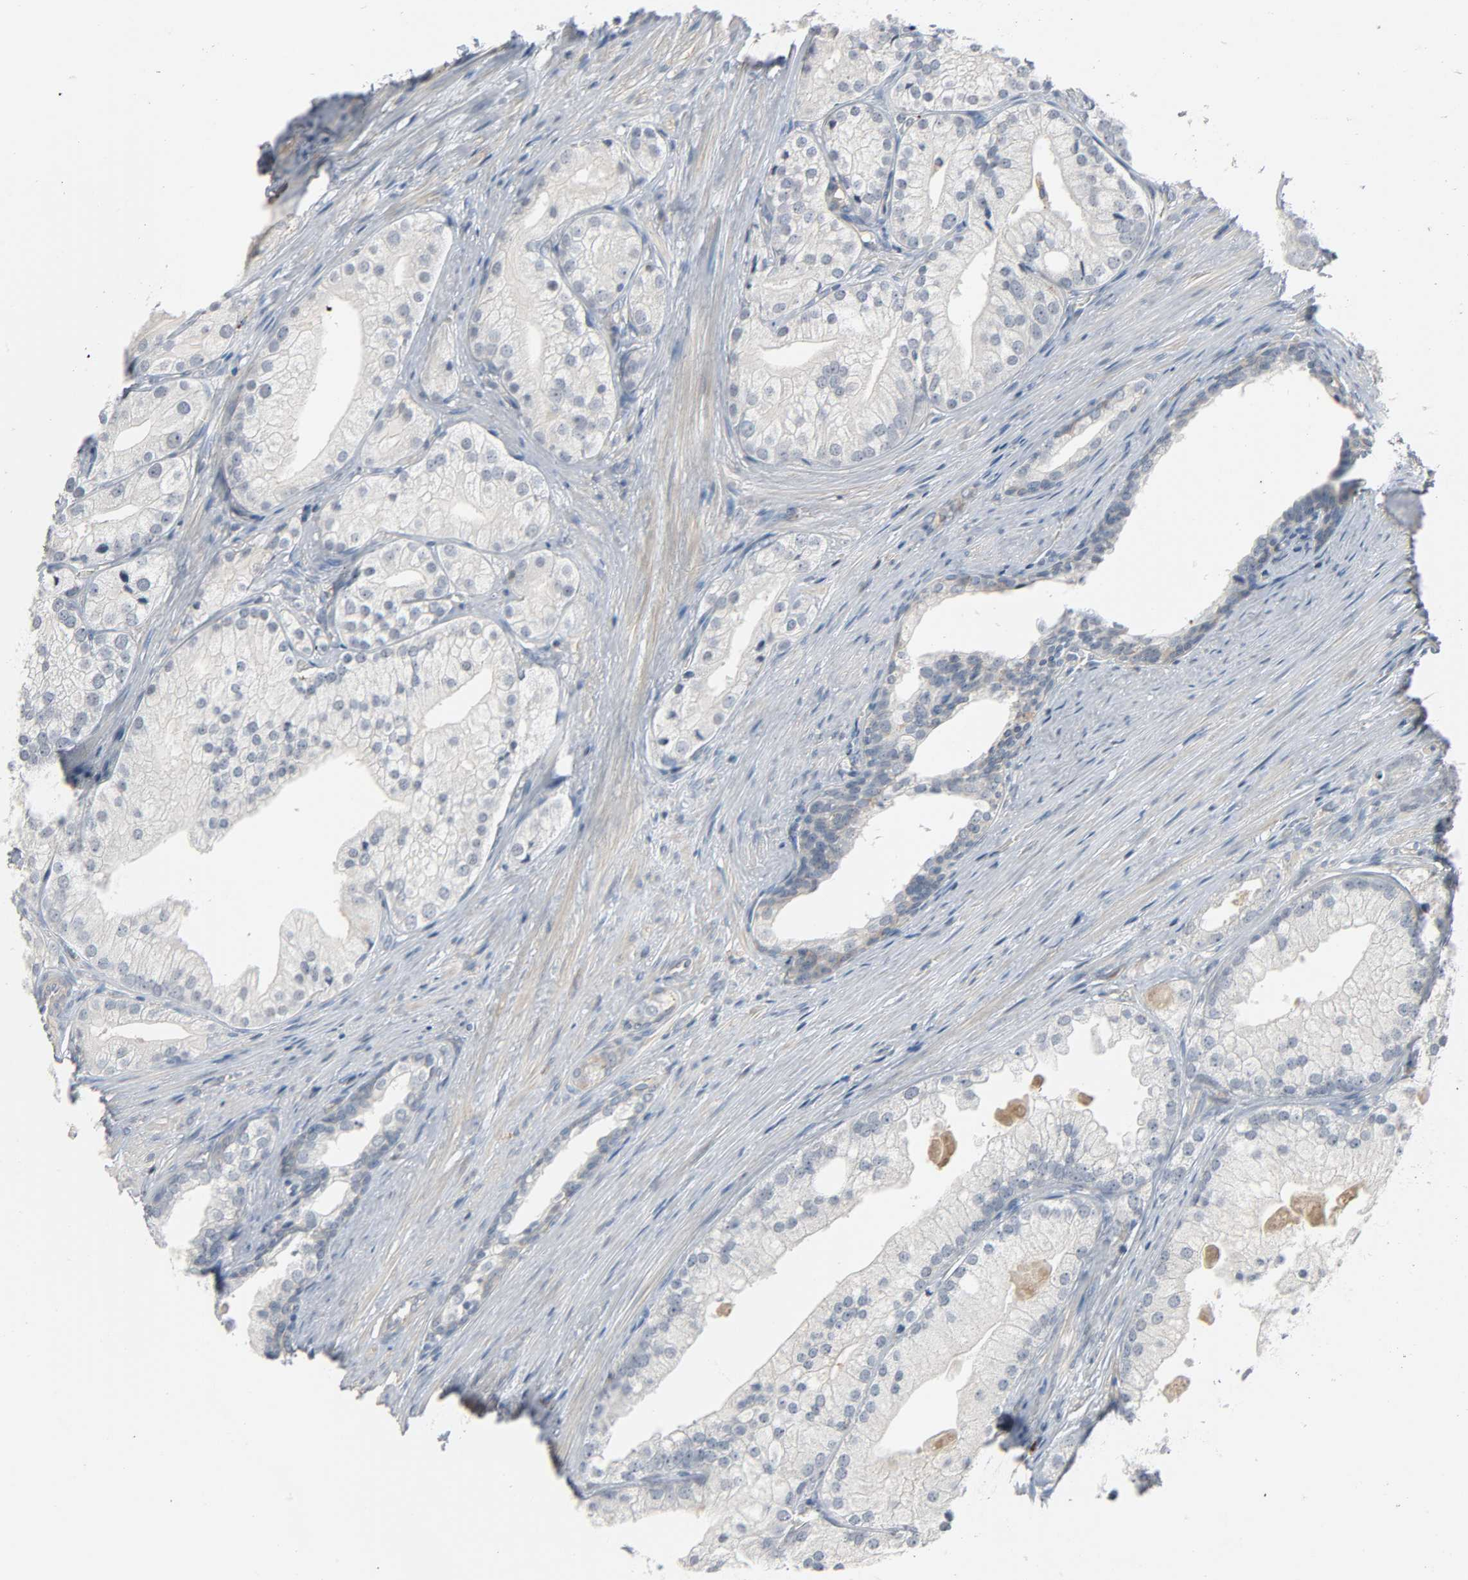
{"staining": {"intensity": "negative", "quantity": "none", "location": "none"}, "tissue": "prostate cancer", "cell_type": "Tumor cells", "image_type": "cancer", "snomed": [{"axis": "morphology", "description": "Adenocarcinoma, Low grade"}, {"axis": "topography", "description": "Prostate"}], "caption": "There is no significant expression in tumor cells of adenocarcinoma (low-grade) (prostate). Nuclei are stained in blue.", "gene": "CD4", "patient": {"sex": "male", "age": 69}}